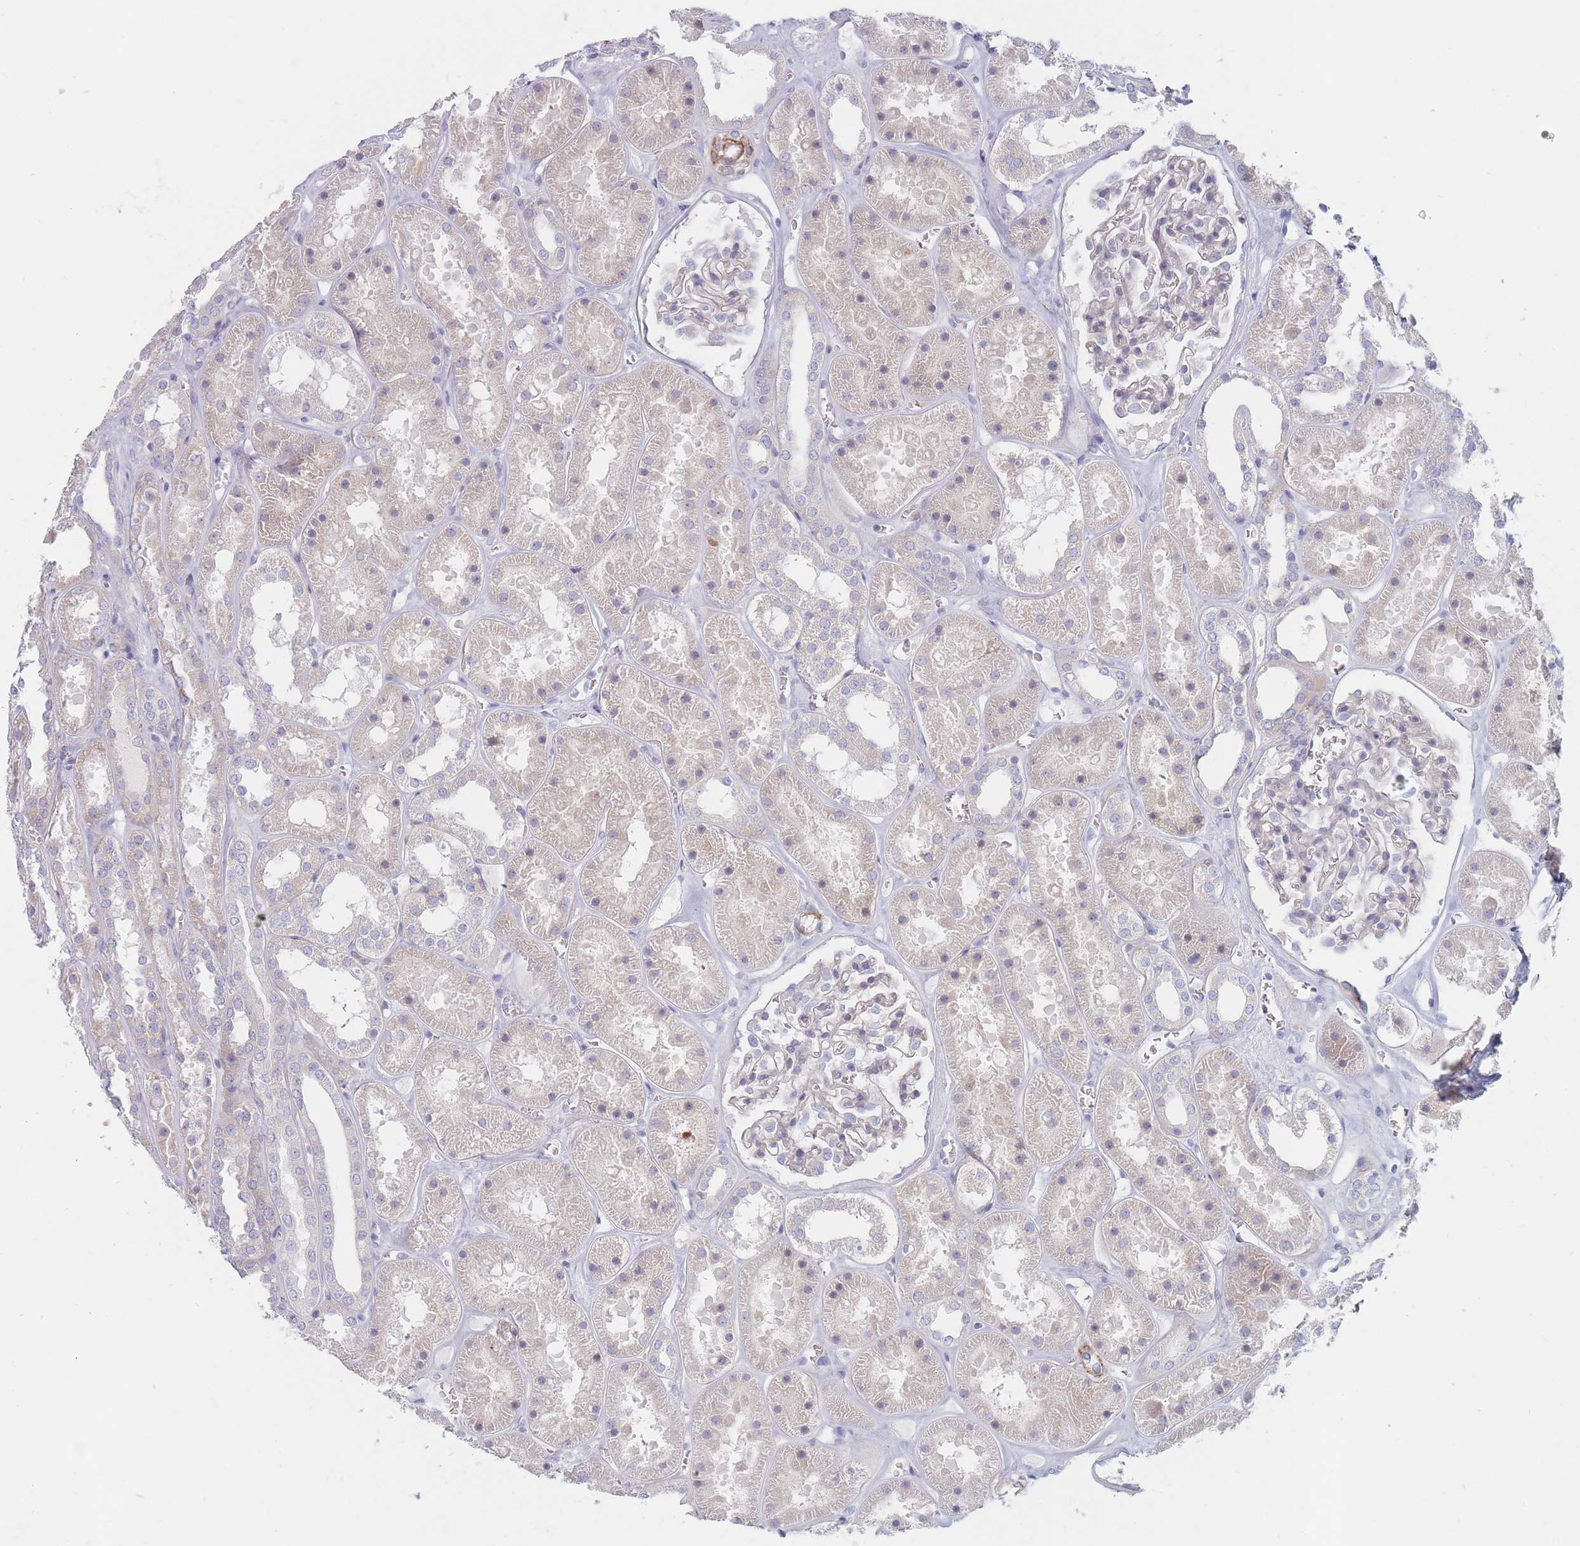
{"staining": {"intensity": "negative", "quantity": "none", "location": "none"}, "tissue": "kidney", "cell_type": "Cells in glomeruli", "image_type": "normal", "snomed": [{"axis": "morphology", "description": "Normal tissue, NOS"}, {"axis": "topography", "description": "Kidney"}], "caption": "Cells in glomeruli are negative for brown protein staining in unremarkable kidney. (Immunohistochemistry, brightfield microscopy, high magnification).", "gene": "ERBIN", "patient": {"sex": "female", "age": 41}}